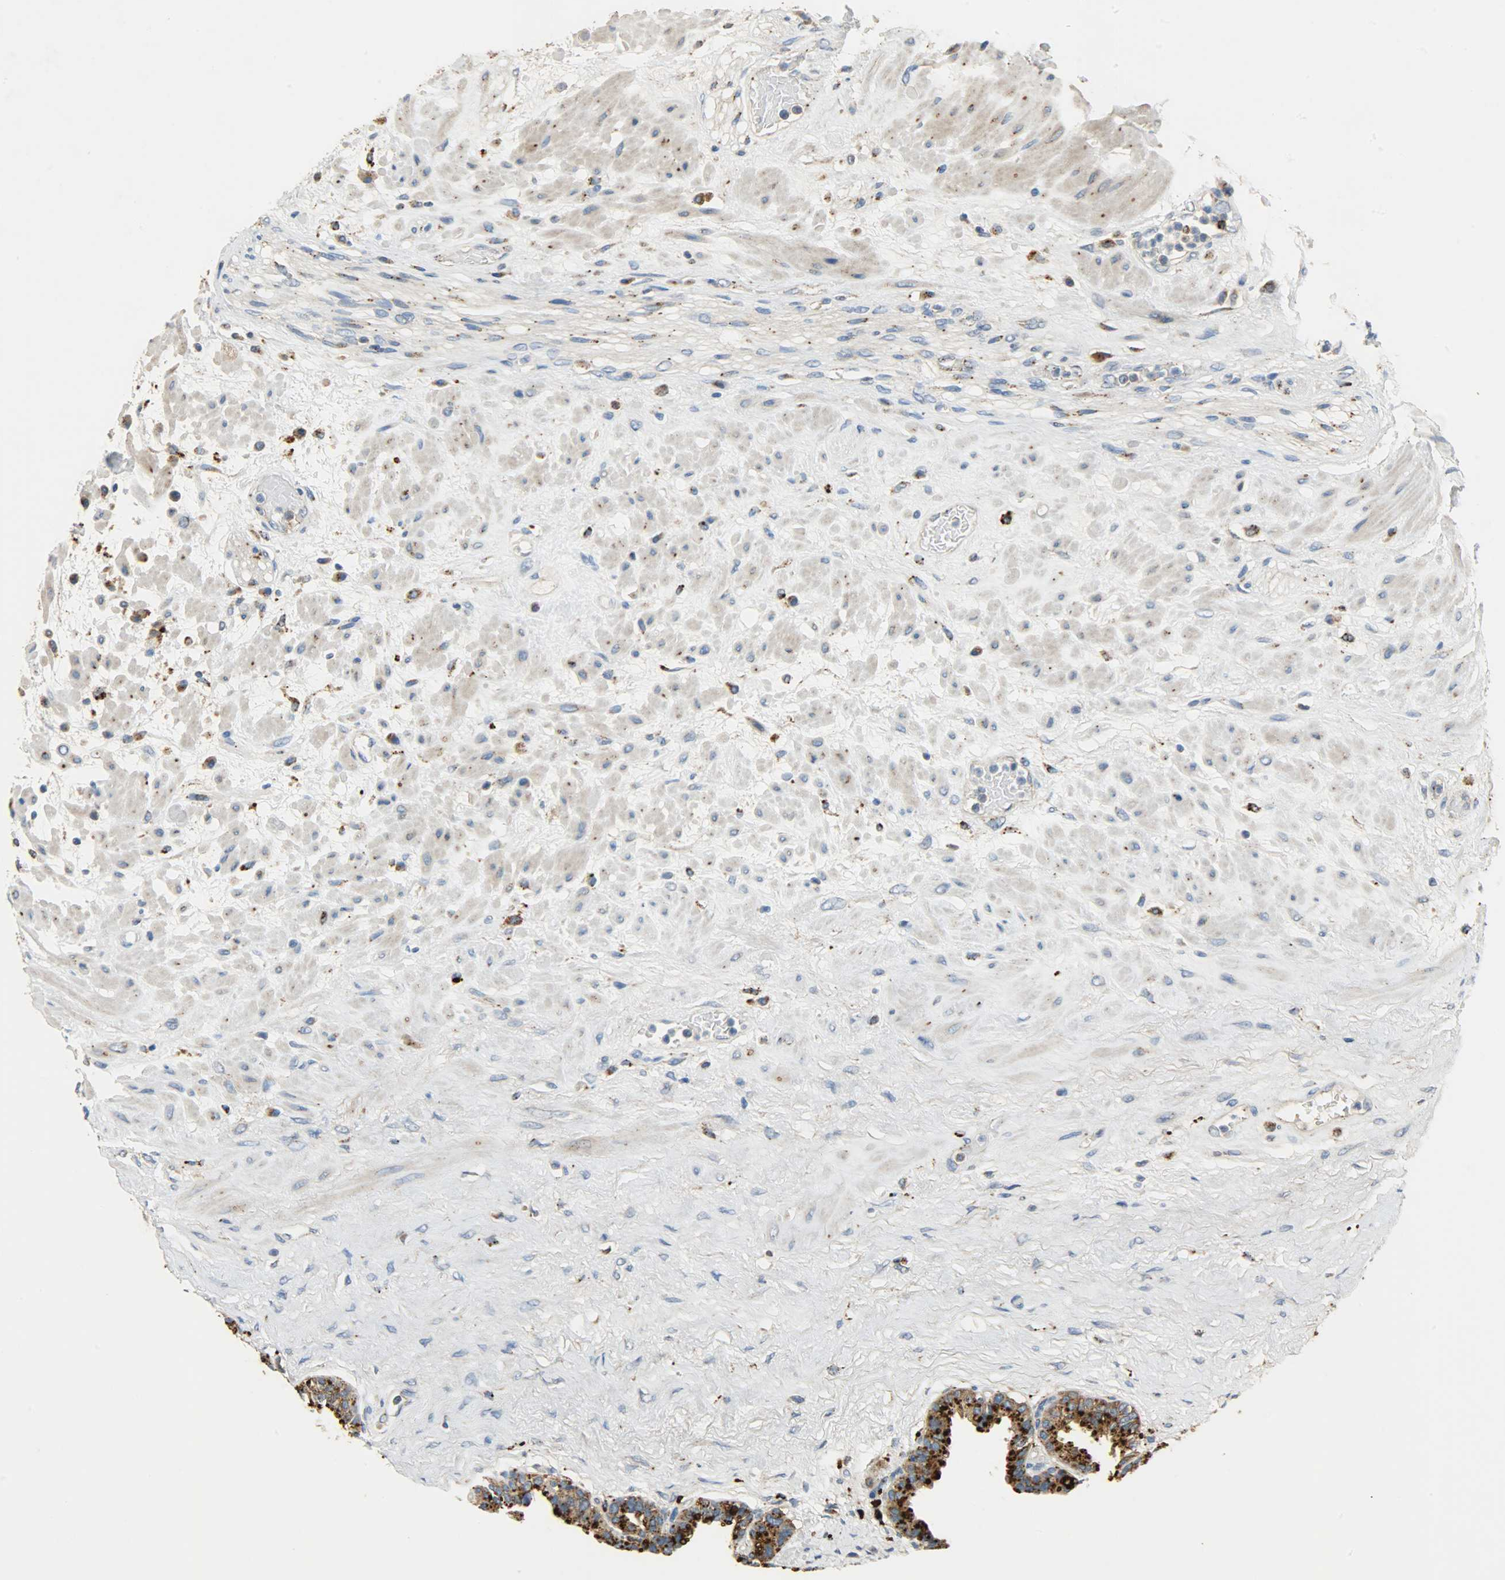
{"staining": {"intensity": "strong", "quantity": ">75%", "location": "cytoplasmic/membranous"}, "tissue": "seminal vesicle", "cell_type": "Glandular cells", "image_type": "normal", "snomed": [{"axis": "morphology", "description": "Normal tissue, NOS"}, {"axis": "topography", "description": "Seminal veicle"}], "caption": "This histopathology image exhibits IHC staining of unremarkable seminal vesicle, with high strong cytoplasmic/membranous expression in about >75% of glandular cells.", "gene": "ASAH1", "patient": {"sex": "male", "age": 61}}